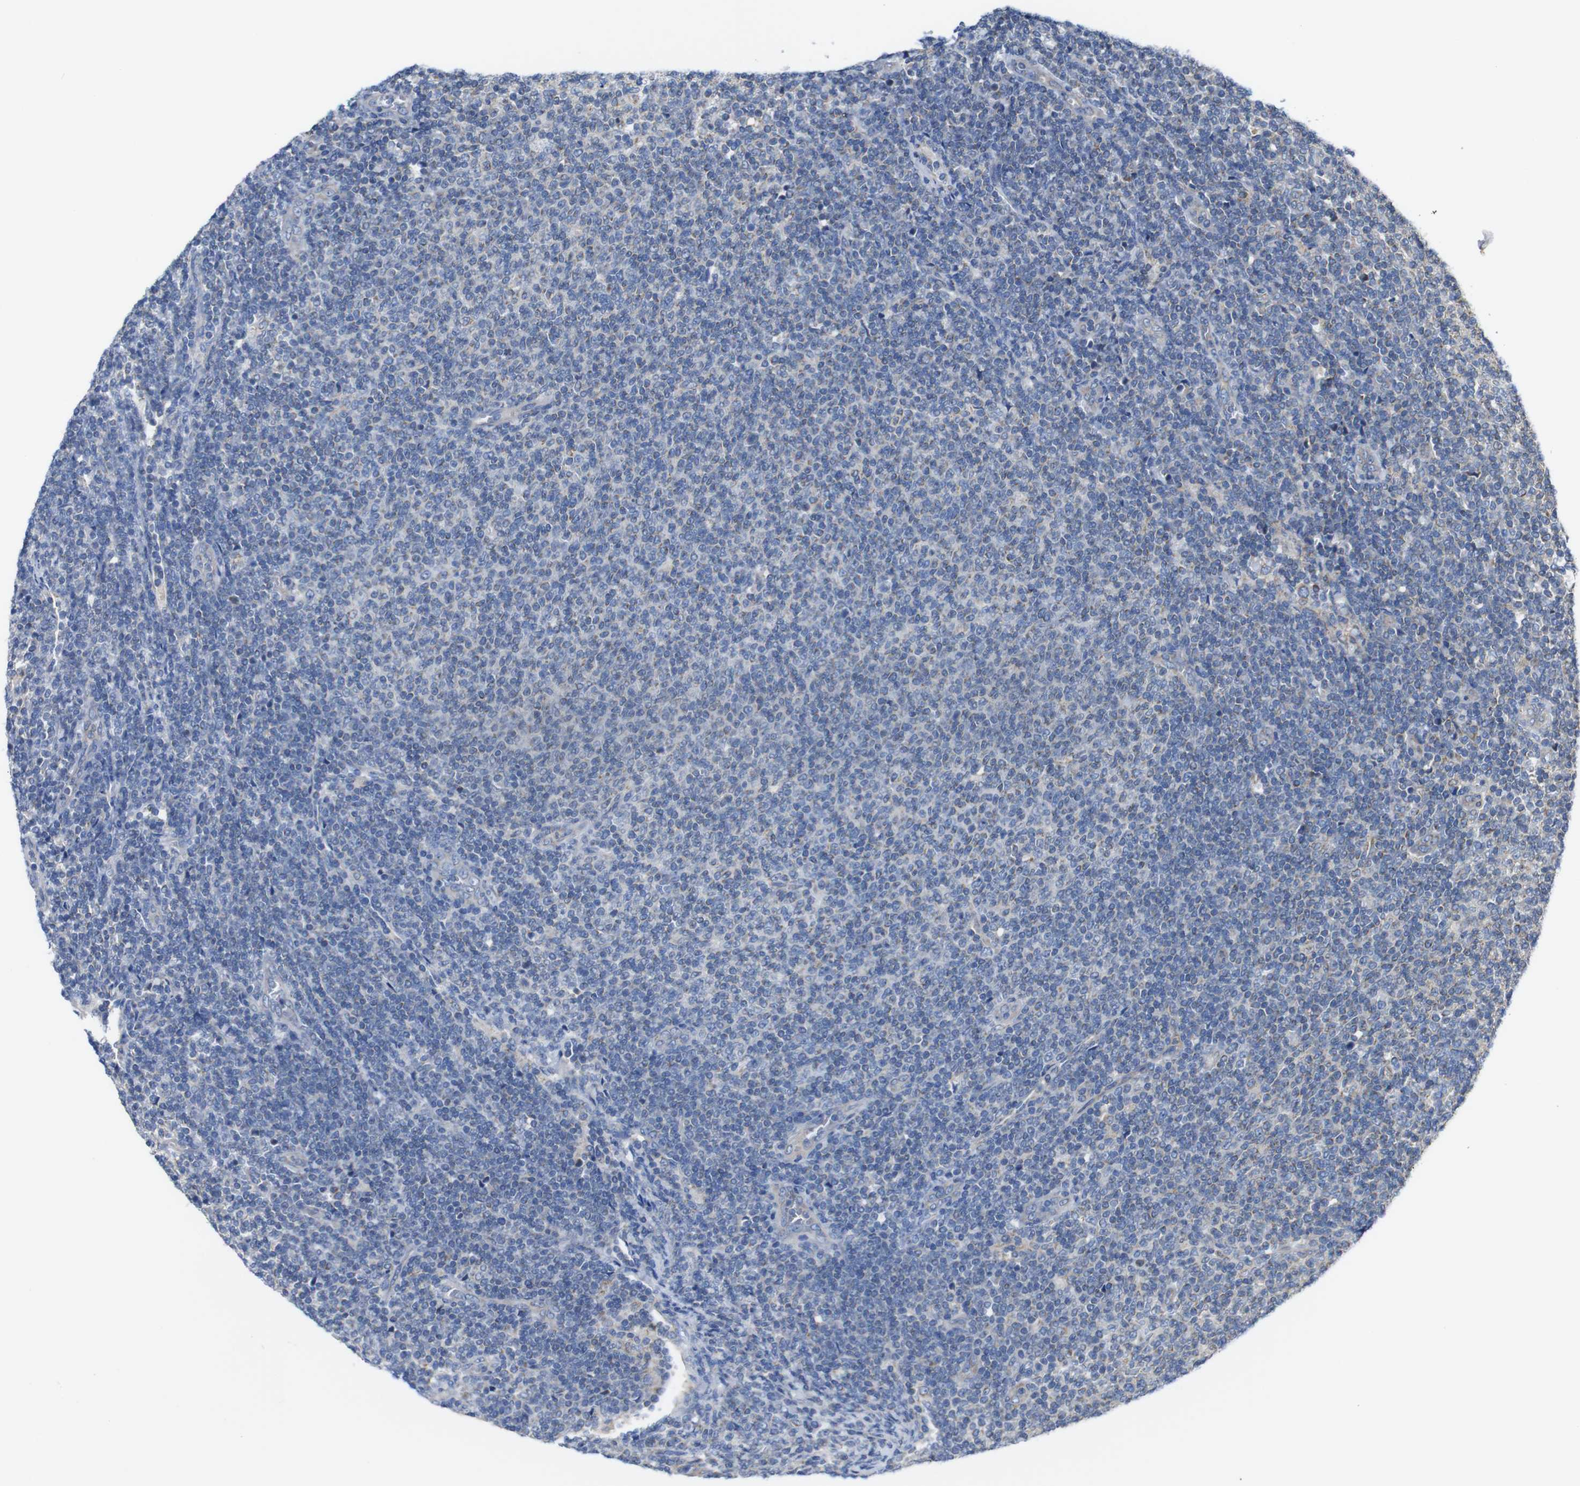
{"staining": {"intensity": "negative", "quantity": "none", "location": "none"}, "tissue": "lymphoma", "cell_type": "Tumor cells", "image_type": "cancer", "snomed": [{"axis": "morphology", "description": "Malignant lymphoma, non-Hodgkin's type, Low grade"}, {"axis": "topography", "description": "Lymph node"}], "caption": "Image shows no protein positivity in tumor cells of lymphoma tissue. Nuclei are stained in blue.", "gene": "PDCD1LG2", "patient": {"sex": "male", "age": 66}}